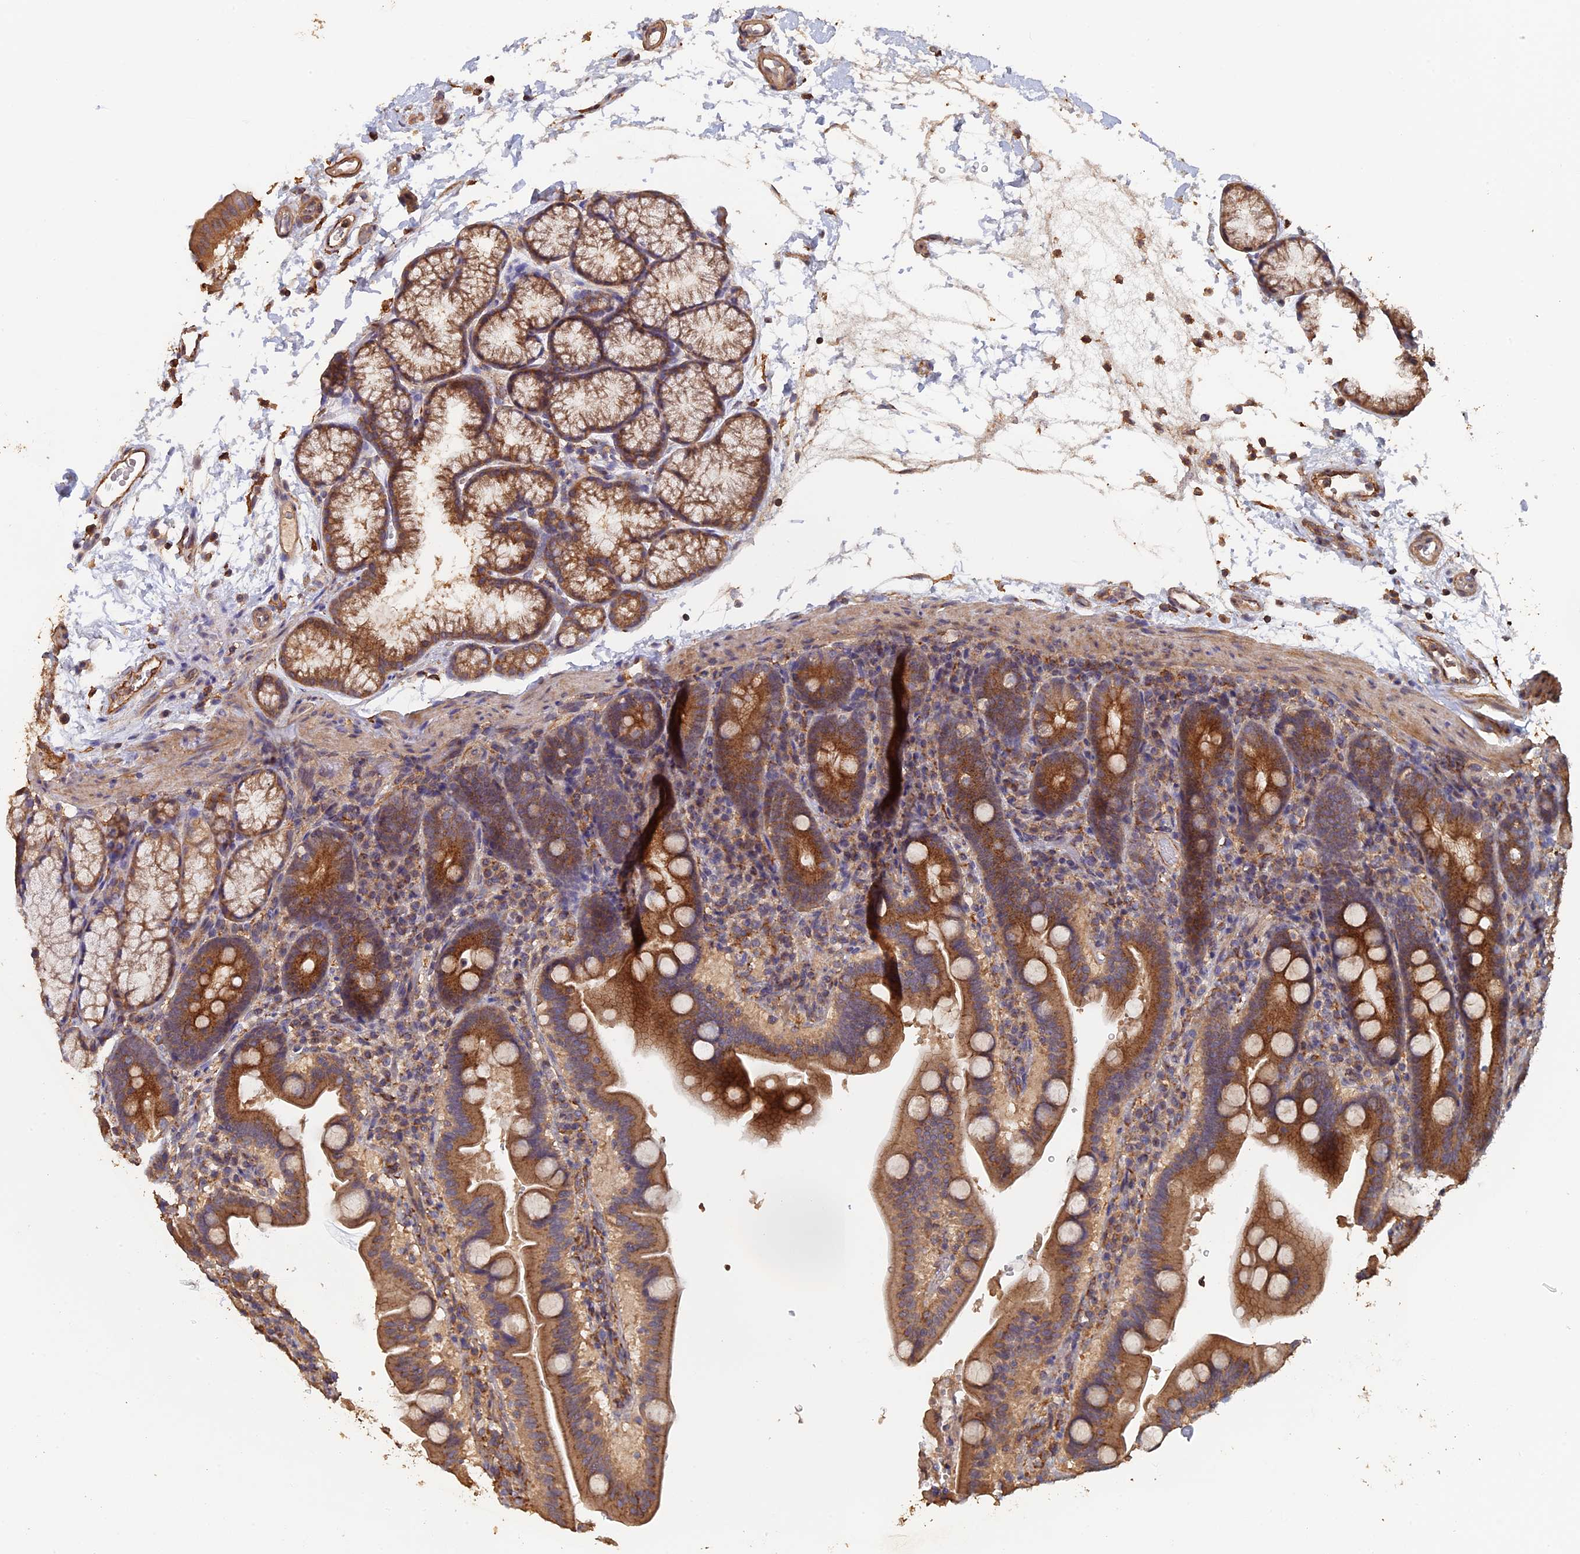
{"staining": {"intensity": "moderate", "quantity": ">75%", "location": "cytoplasmic/membranous"}, "tissue": "duodenum", "cell_type": "Glandular cells", "image_type": "normal", "snomed": [{"axis": "morphology", "description": "Normal tissue, NOS"}, {"axis": "topography", "description": "Duodenum"}], "caption": "Duodenum stained with DAB (3,3'-diaminobenzidine) immunohistochemistry (IHC) shows medium levels of moderate cytoplasmic/membranous expression in approximately >75% of glandular cells. (DAB (3,3'-diaminobenzidine) IHC with brightfield microscopy, high magnification).", "gene": "PIGQ", "patient": {"sex": "male", "age": 54}}